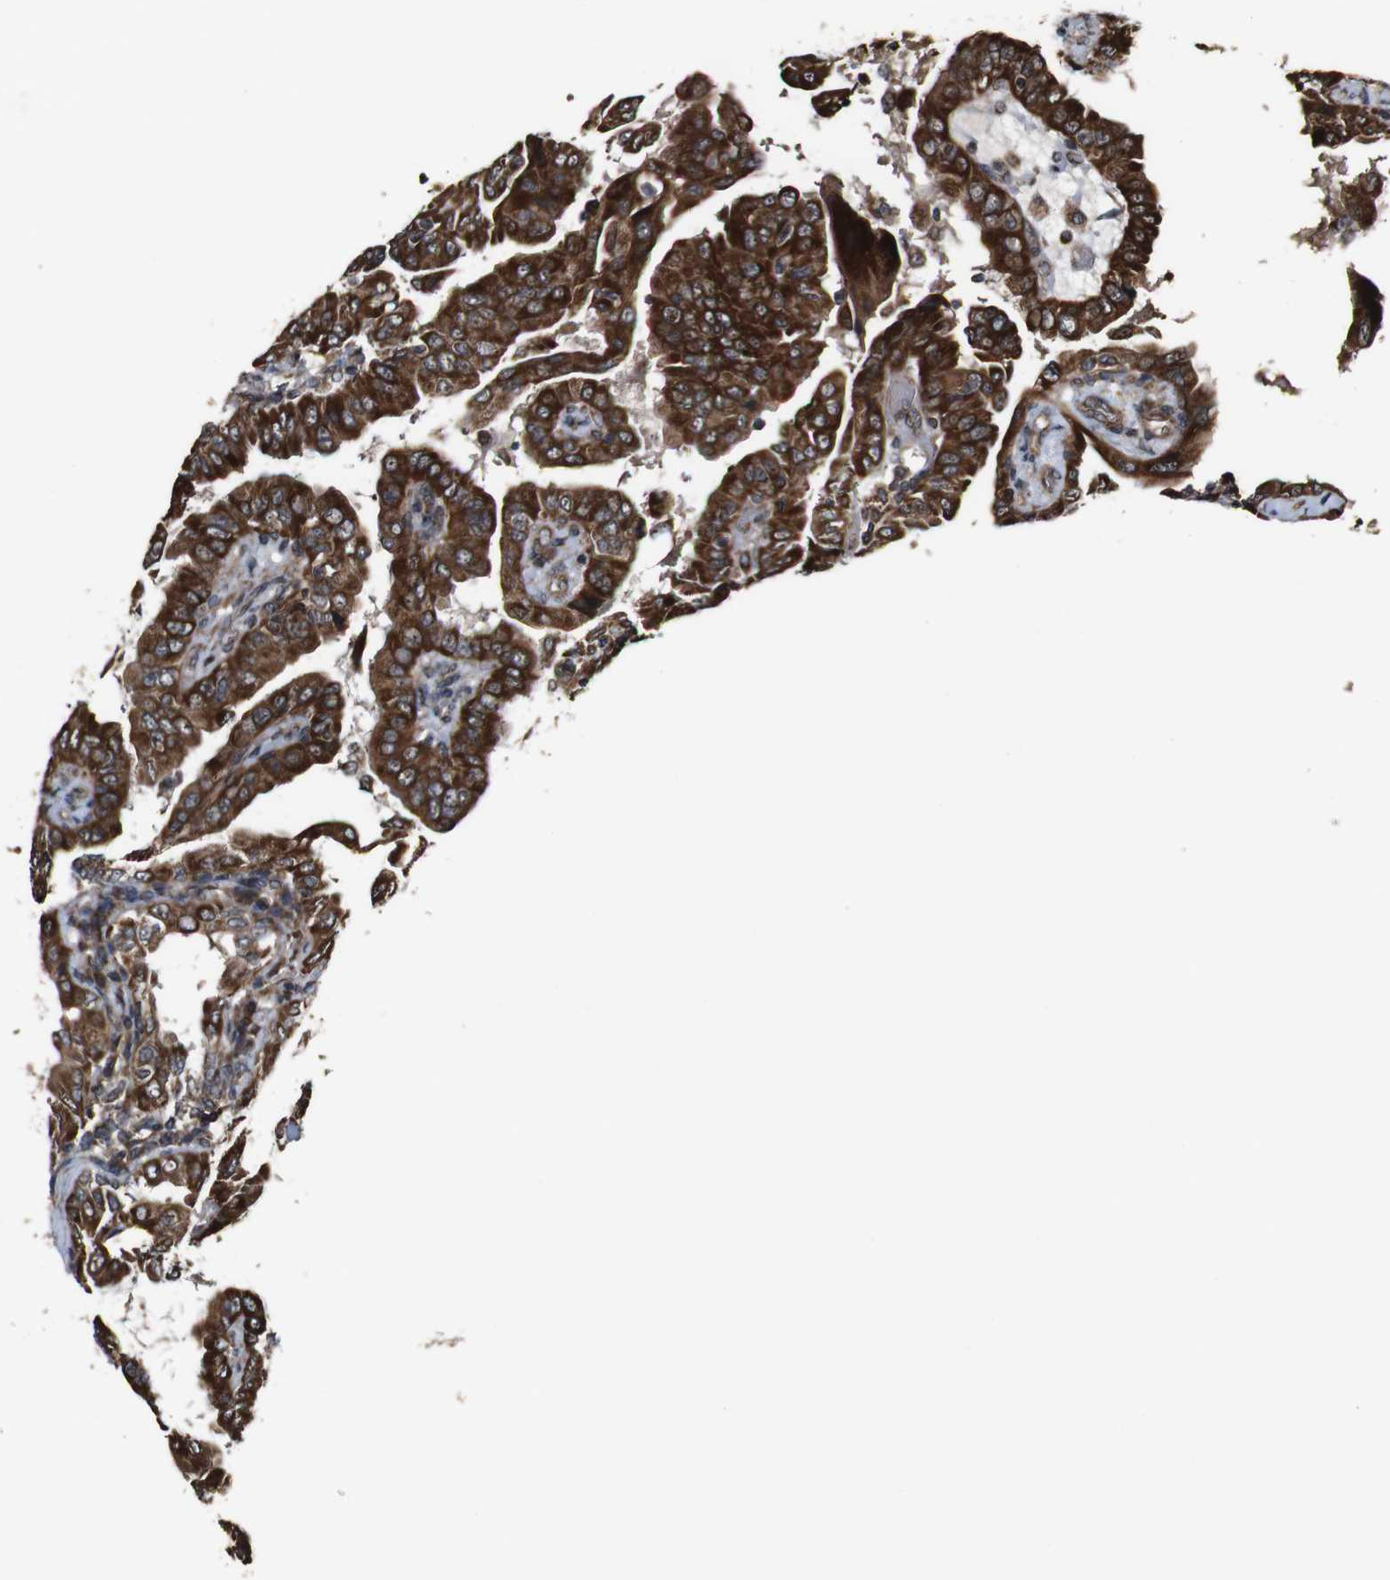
{"staining": {"intensity": "strong", "quantity": ">75%", "location": "cytoplasmic/membranous"}, "tissue": "thyroid cancer", "cell_type": "Tumor cells", "image_type": "cancer", "snomed": [{"axis": "morphology", "description": "Papillary adenocarcinoma, NOS"}, {"axis": "topography", "description": "Thyroid gland"}], "caption": "Strong cytoplasmic/membranous protein expression is present in approximately >75% of tumor cells in thyroid cancer (papillary adenocarcinoma).", "gene": "BTN3A3", "patient": {"sex": "male", "age": 33}}